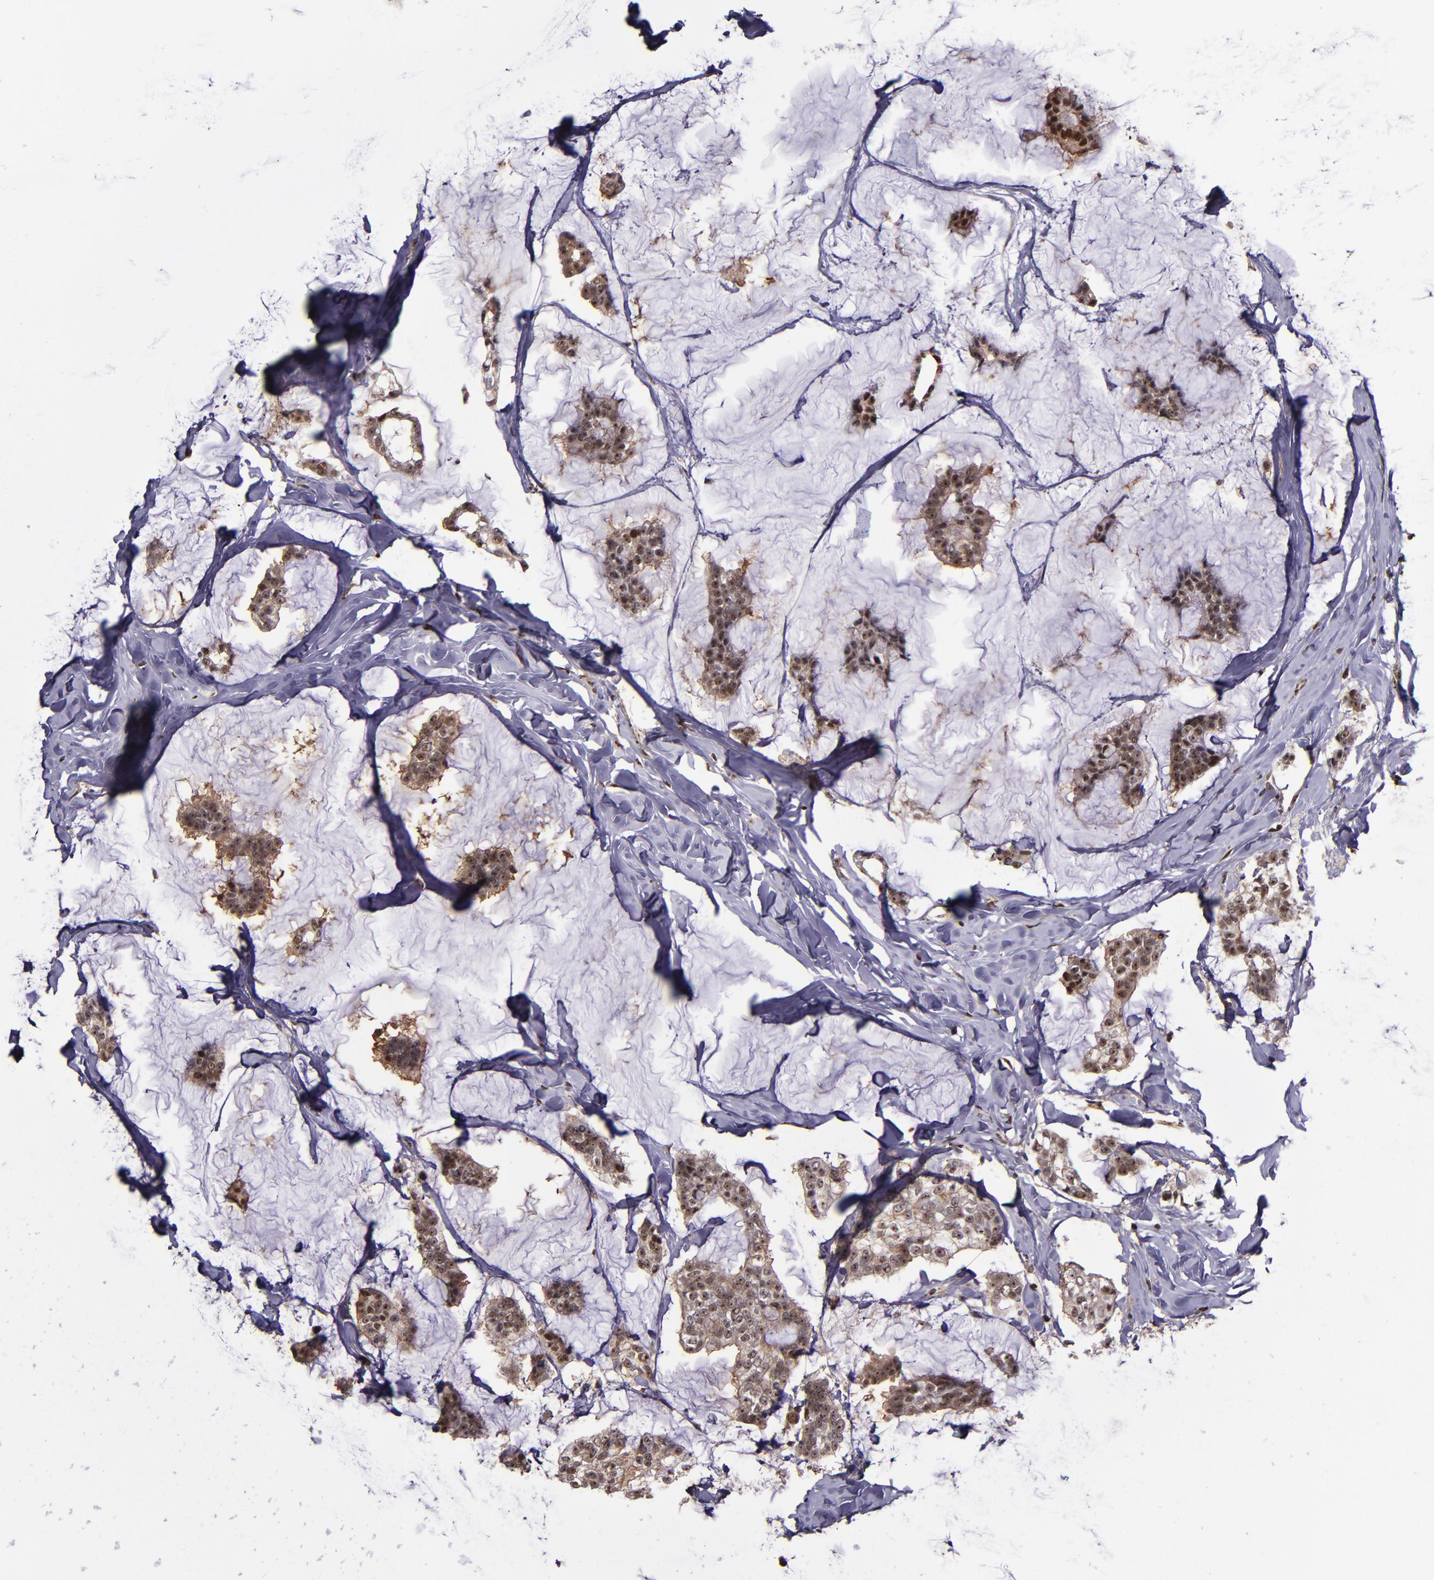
{"staining": {"intensity": "moderate", "quantity": "25%-75%", "location": "cytoplasmic/membranous,nuclear"}, "tissue": "breast cancer", "cell_type": "Tumor cells", "image_type": "cancer", "snomed": [{"axis": "morphology", "description": "Duct carcinoma"}, {"axis": "topography", "description": "Breast"}], "caption": "Protein staining of breast cancer (infiltrating ductal carcinoma) tissue shows moderate cytoplasmic/membranous and nuclear positivity in about 25%-75% of tumor cells.", "gene": "CECR2", "patient": {"sex": "female", "age": 93}}